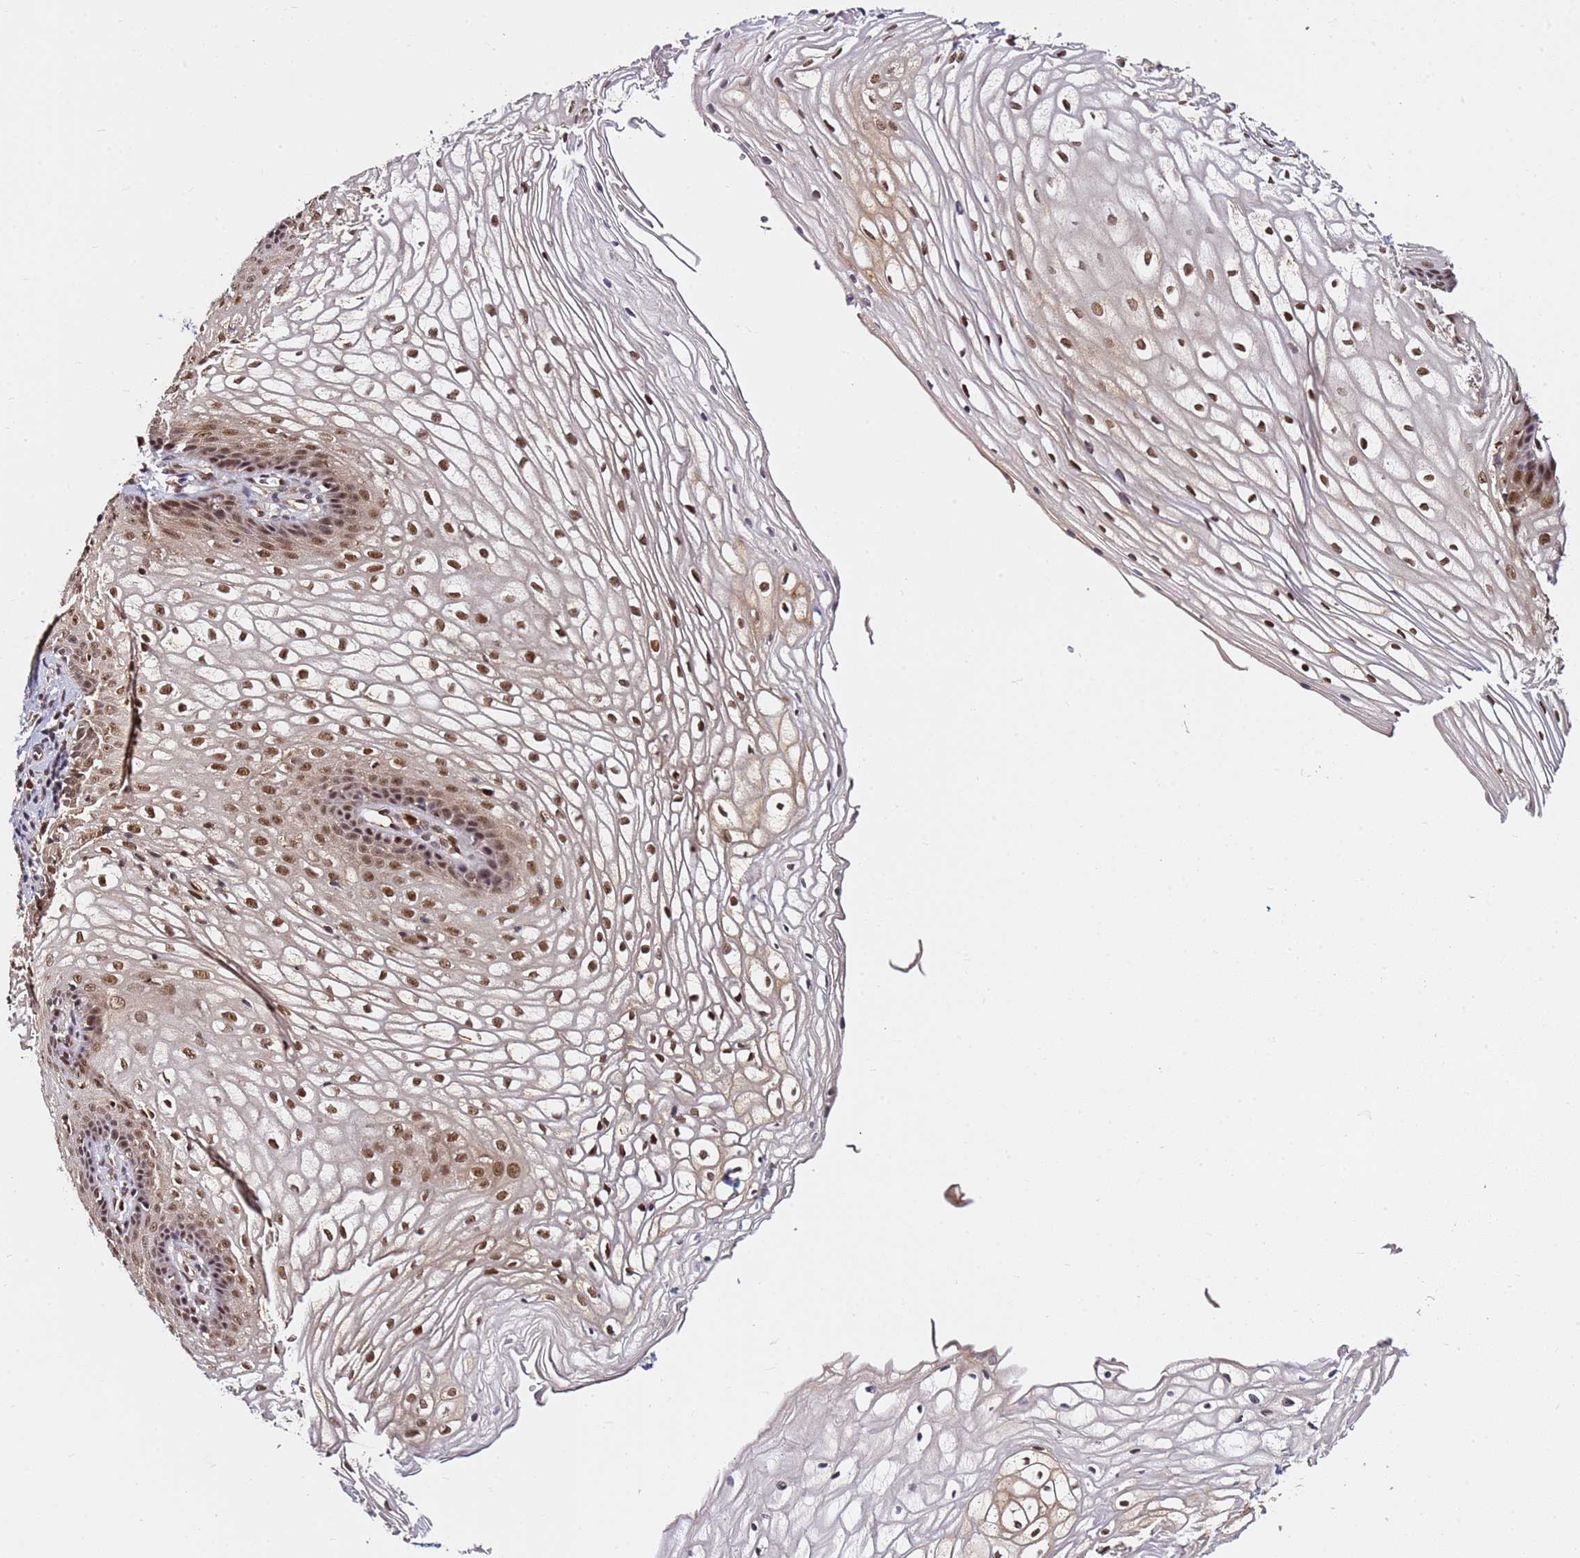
{"staining": {"intensity": "moderate", "quantity": ">75%", "location": "nuclear"}, "tissue": "vagina", "cell_type": "Squamous epithelial cells", "image_type": "normal", "snomed": [{"axis": "morphology", "description": "Normal tissue, NOS"}, {"axis": "topography", "description": "Vagina"}], "caption": "Immunohistochemical staining of benign human vagina demonstrates medium levels of moderate nuclear expression in about >75% of squamous epithelial cells.", "gene": "RGS18", "patient": {"sex": "female", "age": 34}}